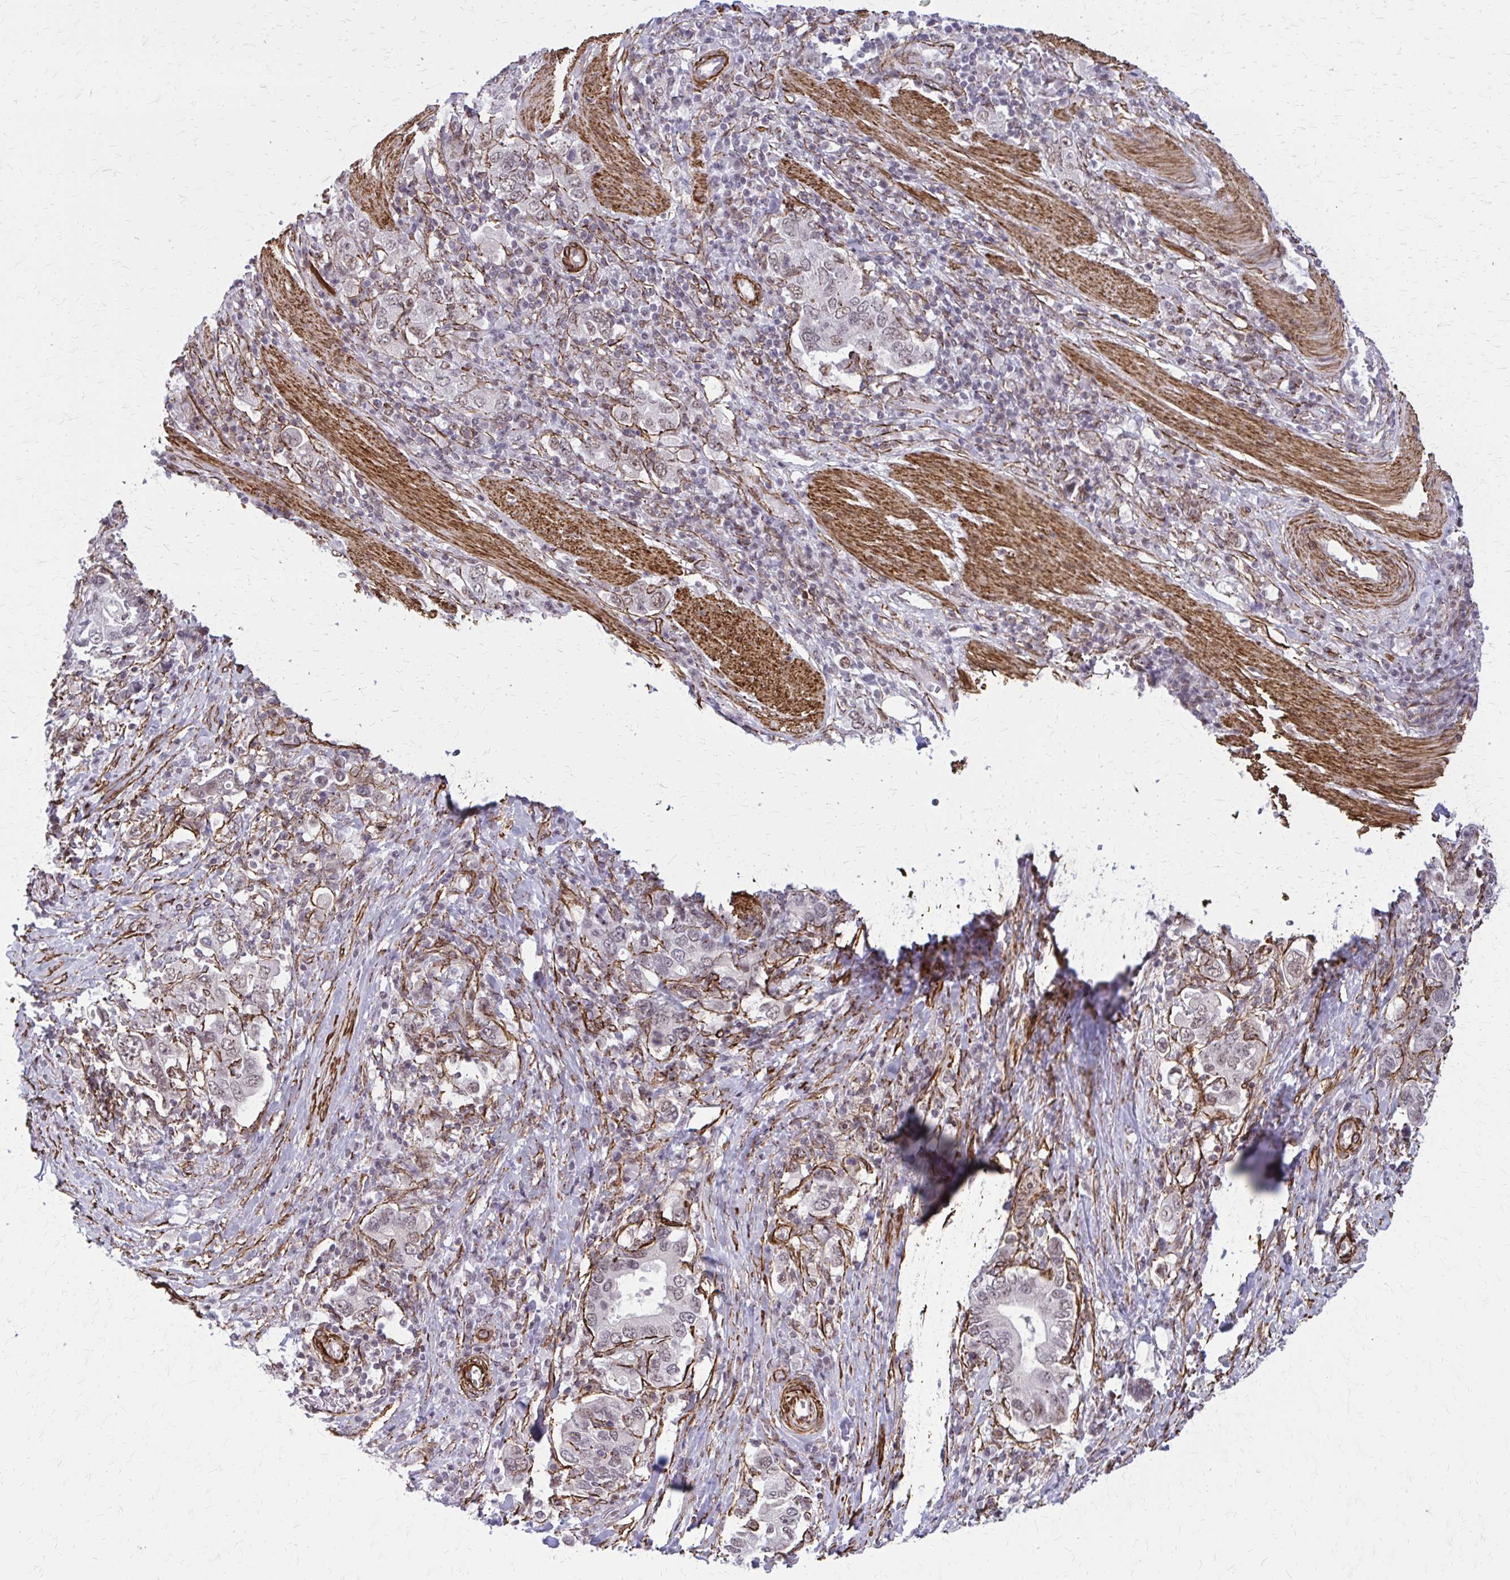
{"staining": {"intensity": "weak", "quantity": "25%-75%", "location": "nuclear"}, "tissue": "stomach cancer", "cell_type": "Tumor cells", "image_type": "cancer", "snomed": [{"axis": "morphology", "description": "Adenocarcinoma, NOS"}, {"axis": "topography", "description": "Stomach, upper"}, {"axis": "topography", "description": "Stomach"}], "caption": "Human stomach cancer (adenocarcinoma) stained with a protein marker reveals weak staining in tumor cells.", "gene": "NRBF2", "patient": {"sex": "male", "age": 62}}